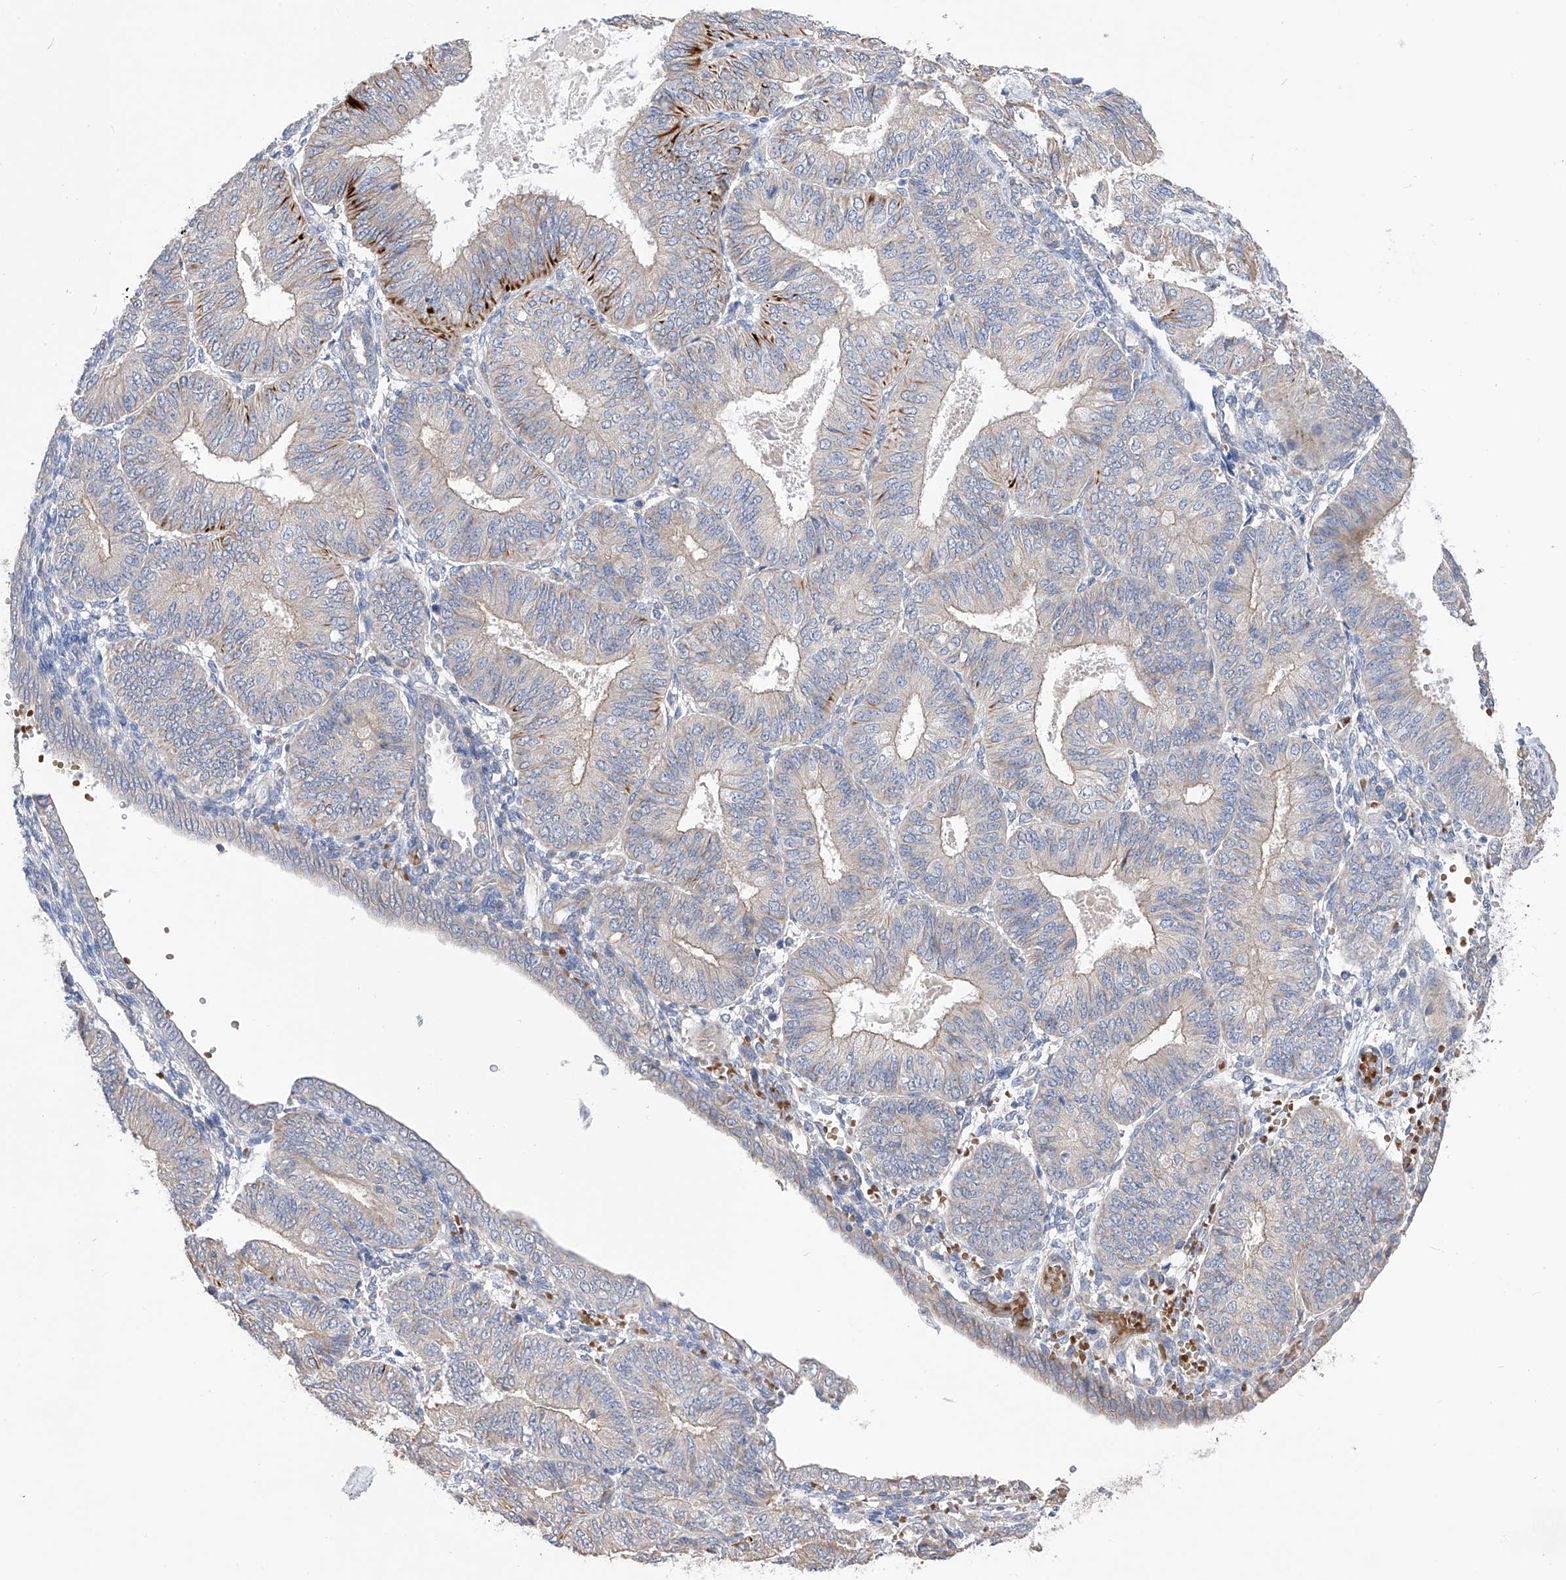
{"staining": {"intensity": "strong", "quantity": "<25%", "location": "cytoplasmic/membranous"}, "tissue": "endometrial cancer", "cell_type": "Tumor cells", "image_type": "cancer", "snomed": [{"axis": "morphology", "description": "Adenocarcinoma, NOS"}, {"axis": "topography", "description": "Endometrium"}], "caption": "Immunohistochemical staining of endometrial cancer (adenocarcinoma) shows medium levels of strong cytoplasmic/membranous protein expression in about <25% of tumor cells. (brown staining indicates protein expression, while blue staining denotes nuclei).", "gene": "NFATC4", "patient": {"sex": "female", "age": 58}}